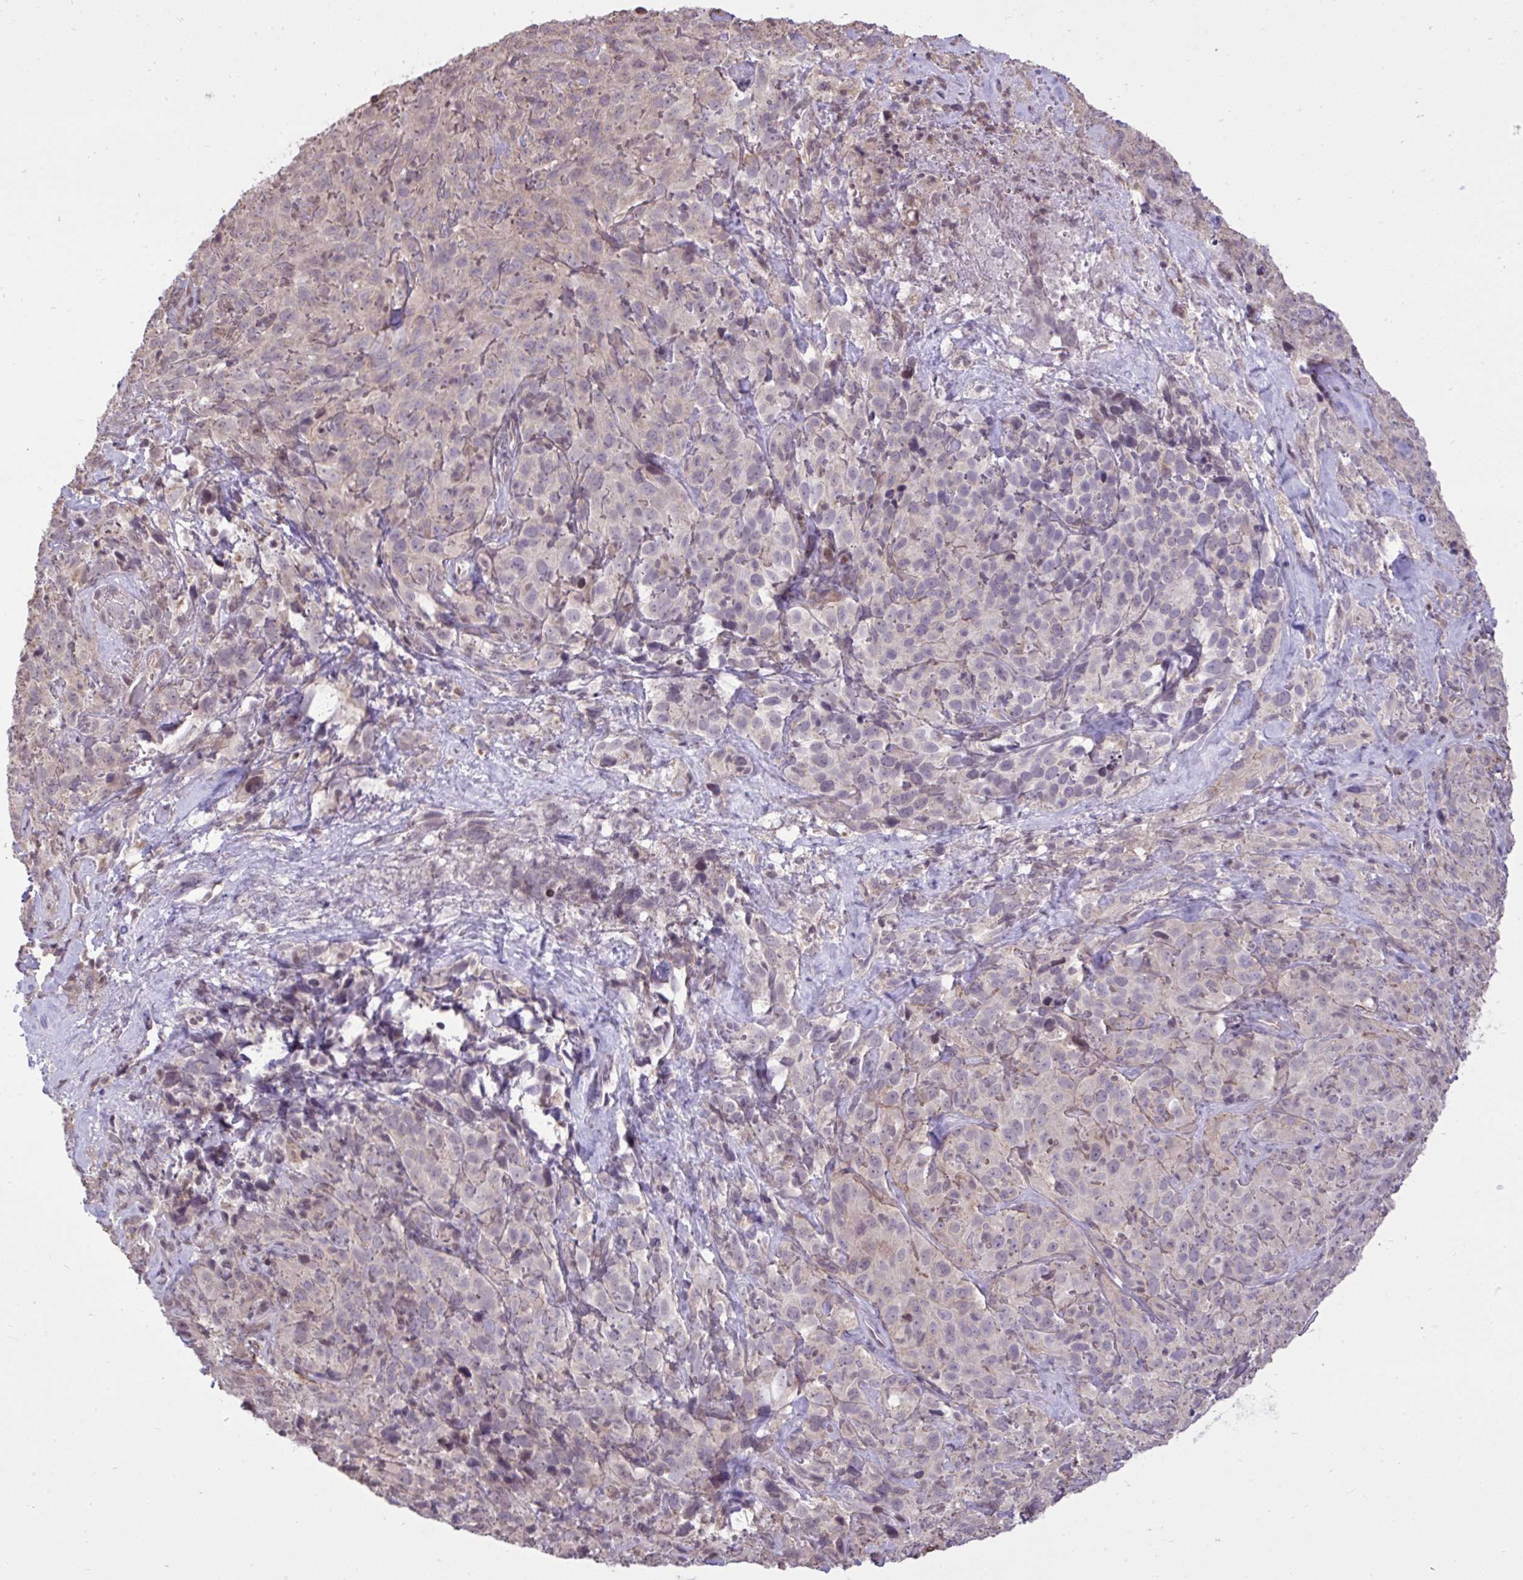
{"staining": {"intensity": "negative", "quantity": "none", "location": "none"}, "tissue": "cervical cancer", "cell_type": "Tumor cells", "image_type": "cancer", "snomed": [{"axis": "morphology", "description": "Squamous cell carcinoma, NOS"}, {"axis": "topography", "description": "Cervix"}], "caption": "DAB immunohistochemical staining of cervical cancer (squamous cell carcinoma) displays no significant positivity in tumor cells.", "gene": "CYP20A1", "patient": {"sex": "female", "age": 51}}